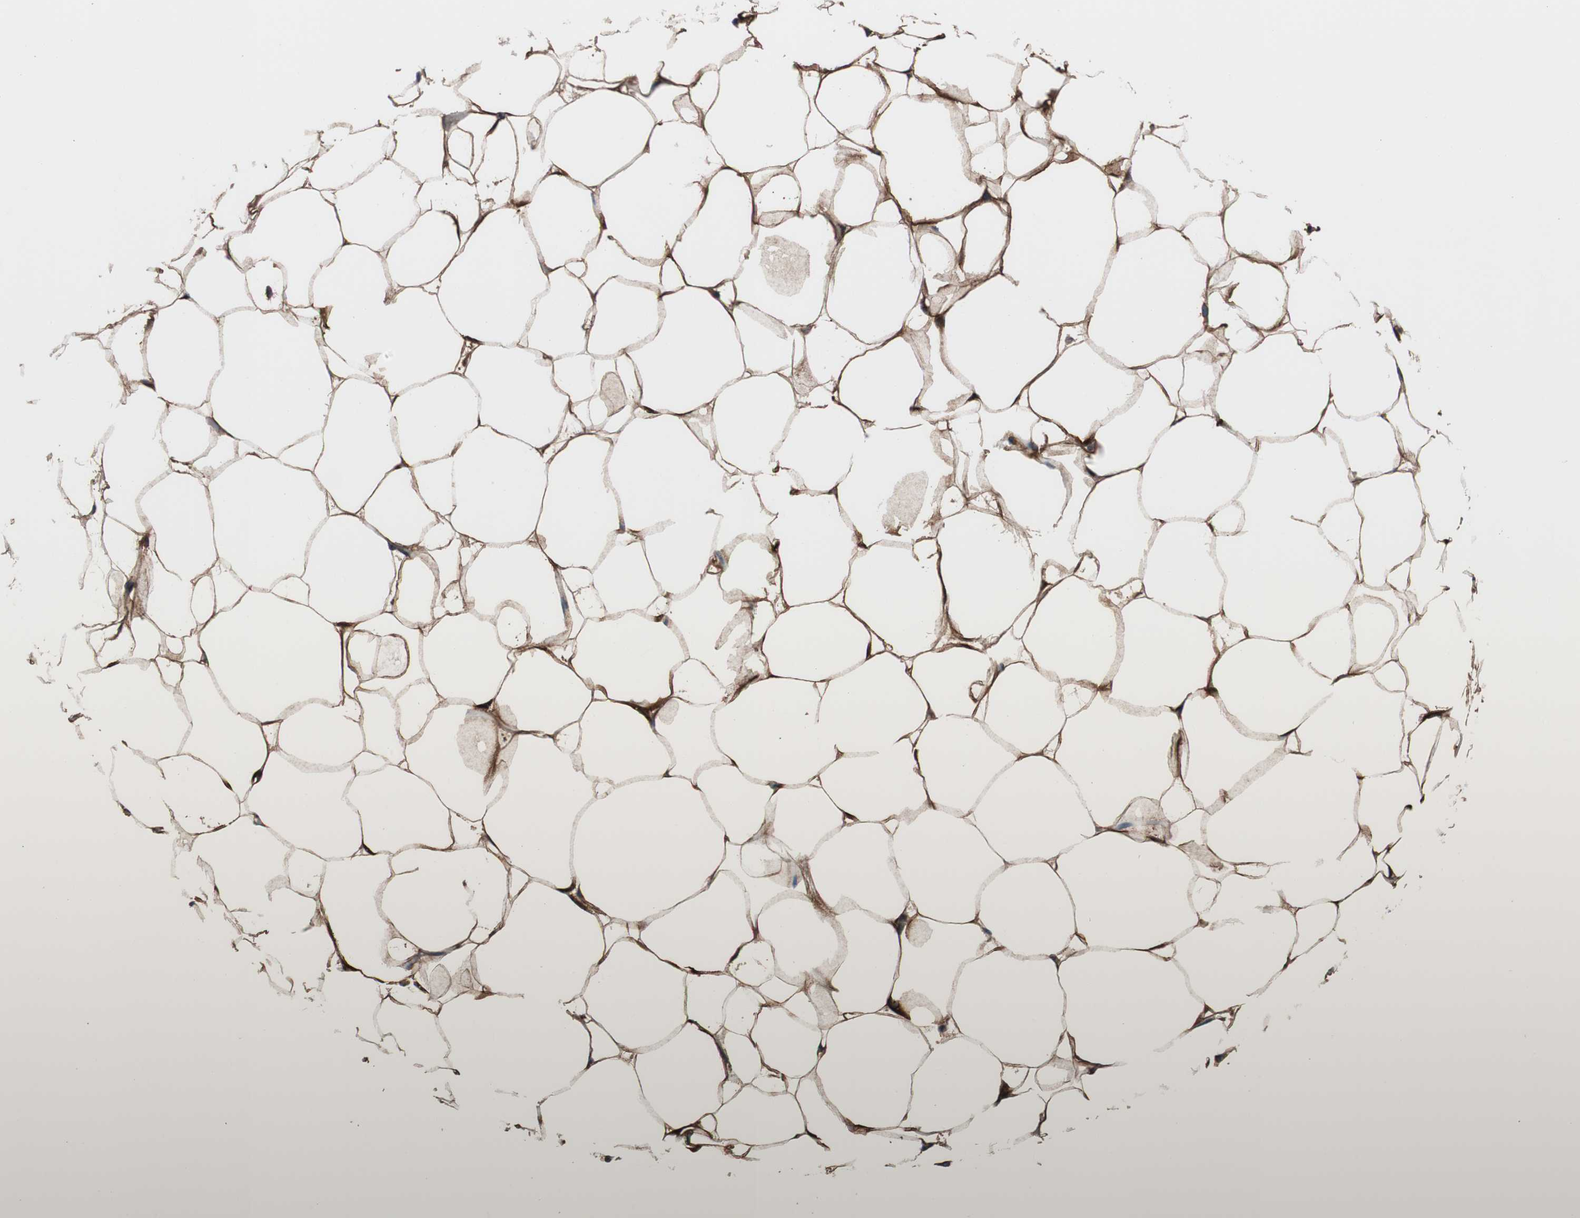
{"staining": {"intensity": "moderate", "quantity": ">75%", "location": "cytoplasmic/membranous"}, "tissue": "adipose tissue", "cell_type": "Adipocytes", "image_type": "normal", "snomed": [{"axis": "morphology", "description": "Normal tissue, NOS"}, {"axis": "topography", "description": "Breast"}, {"axis": "topography", "description": "Adipose tissue"}], "caption": "High-power microscopy captured an immunohistochemistry image of unremarkable adipose tissue, revealing moderate cytoplasmic/membranous positivity in about >75% of adipocytes. The staining is performed using DAB brown chromogen to label protein expression. The nuclei are counter-stained blue using hematoxylin.", "gene": "PRDX2", "patient": {"sex": "female", "age": 25}}